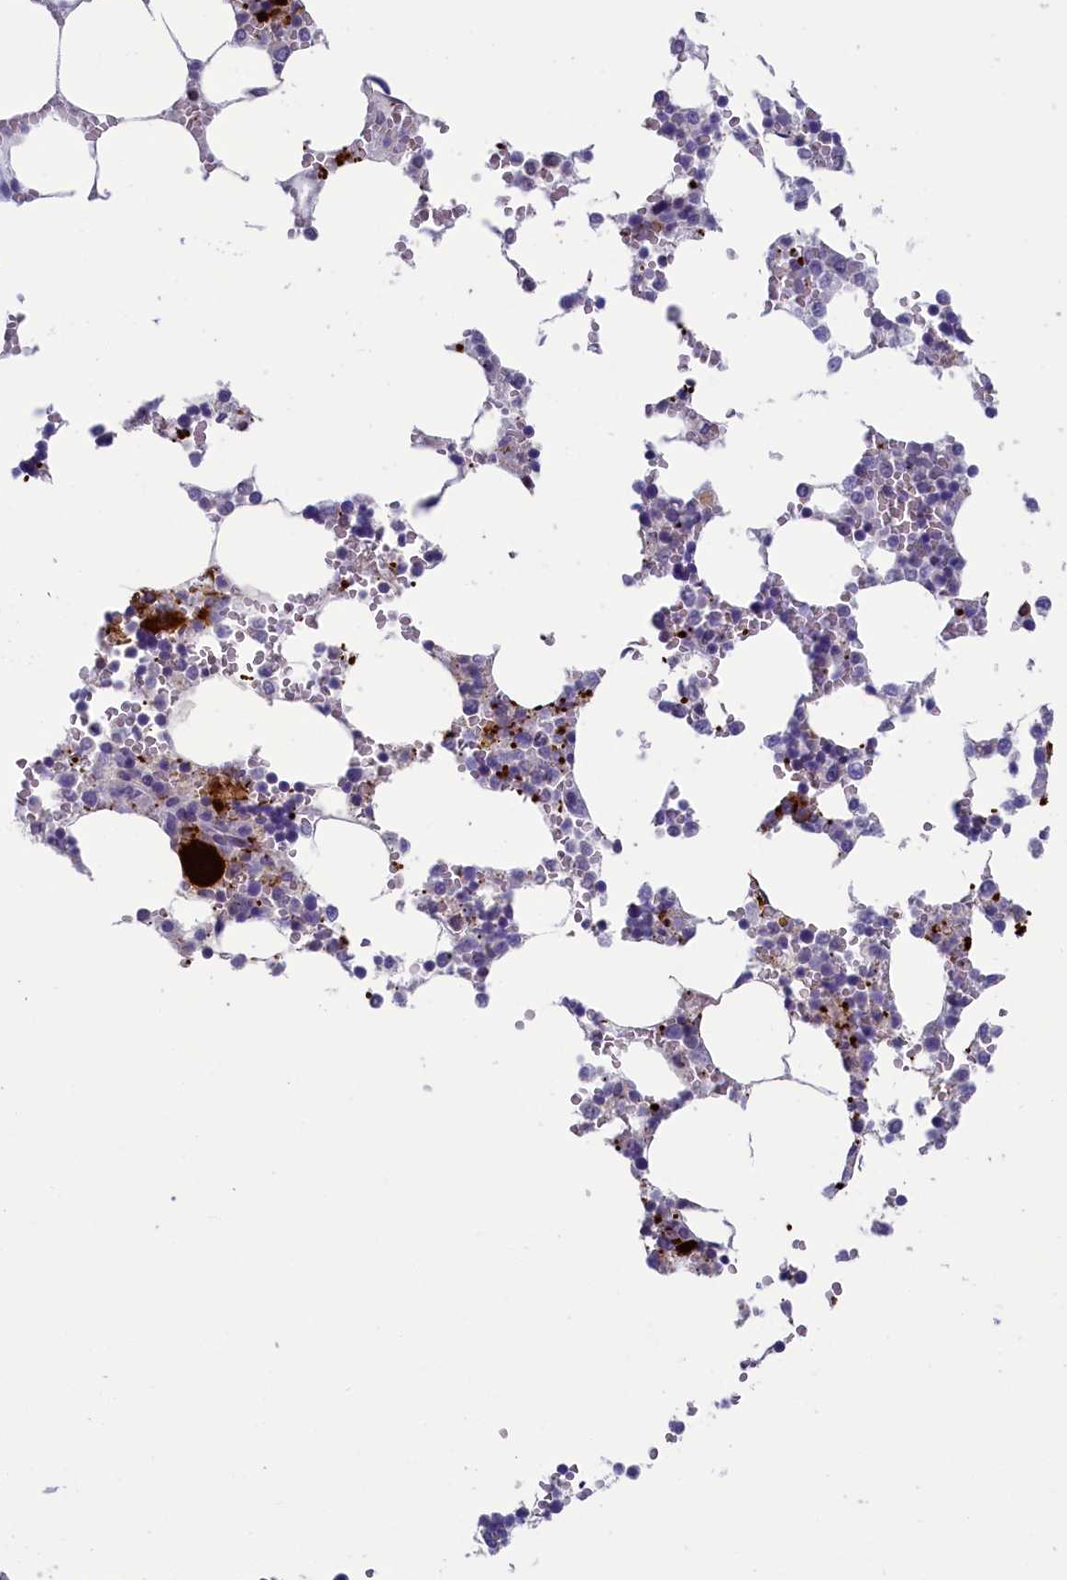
{"staining": {"intensity": "strong", "quantity": "<25%", "location": "cytoplasmic/membranous"}, "tissue": "bone marrow", "cell_type": "Hematopoietic cells", "image_type": "normal", "snomed": [{"axis": "morphology", "description": "Normal tissue, NOS"}, {"axis": "topography", "description": "Bone marrow"}], "caption": "Immunohistochemical staining of normal human bone marrow exhibits medium levels of strong cytoplasmic/membranous staining in approximately <25% of hematopoietic cells.", "gene": "AIFM2", "patient": {"sex": "male", "age": 64}}